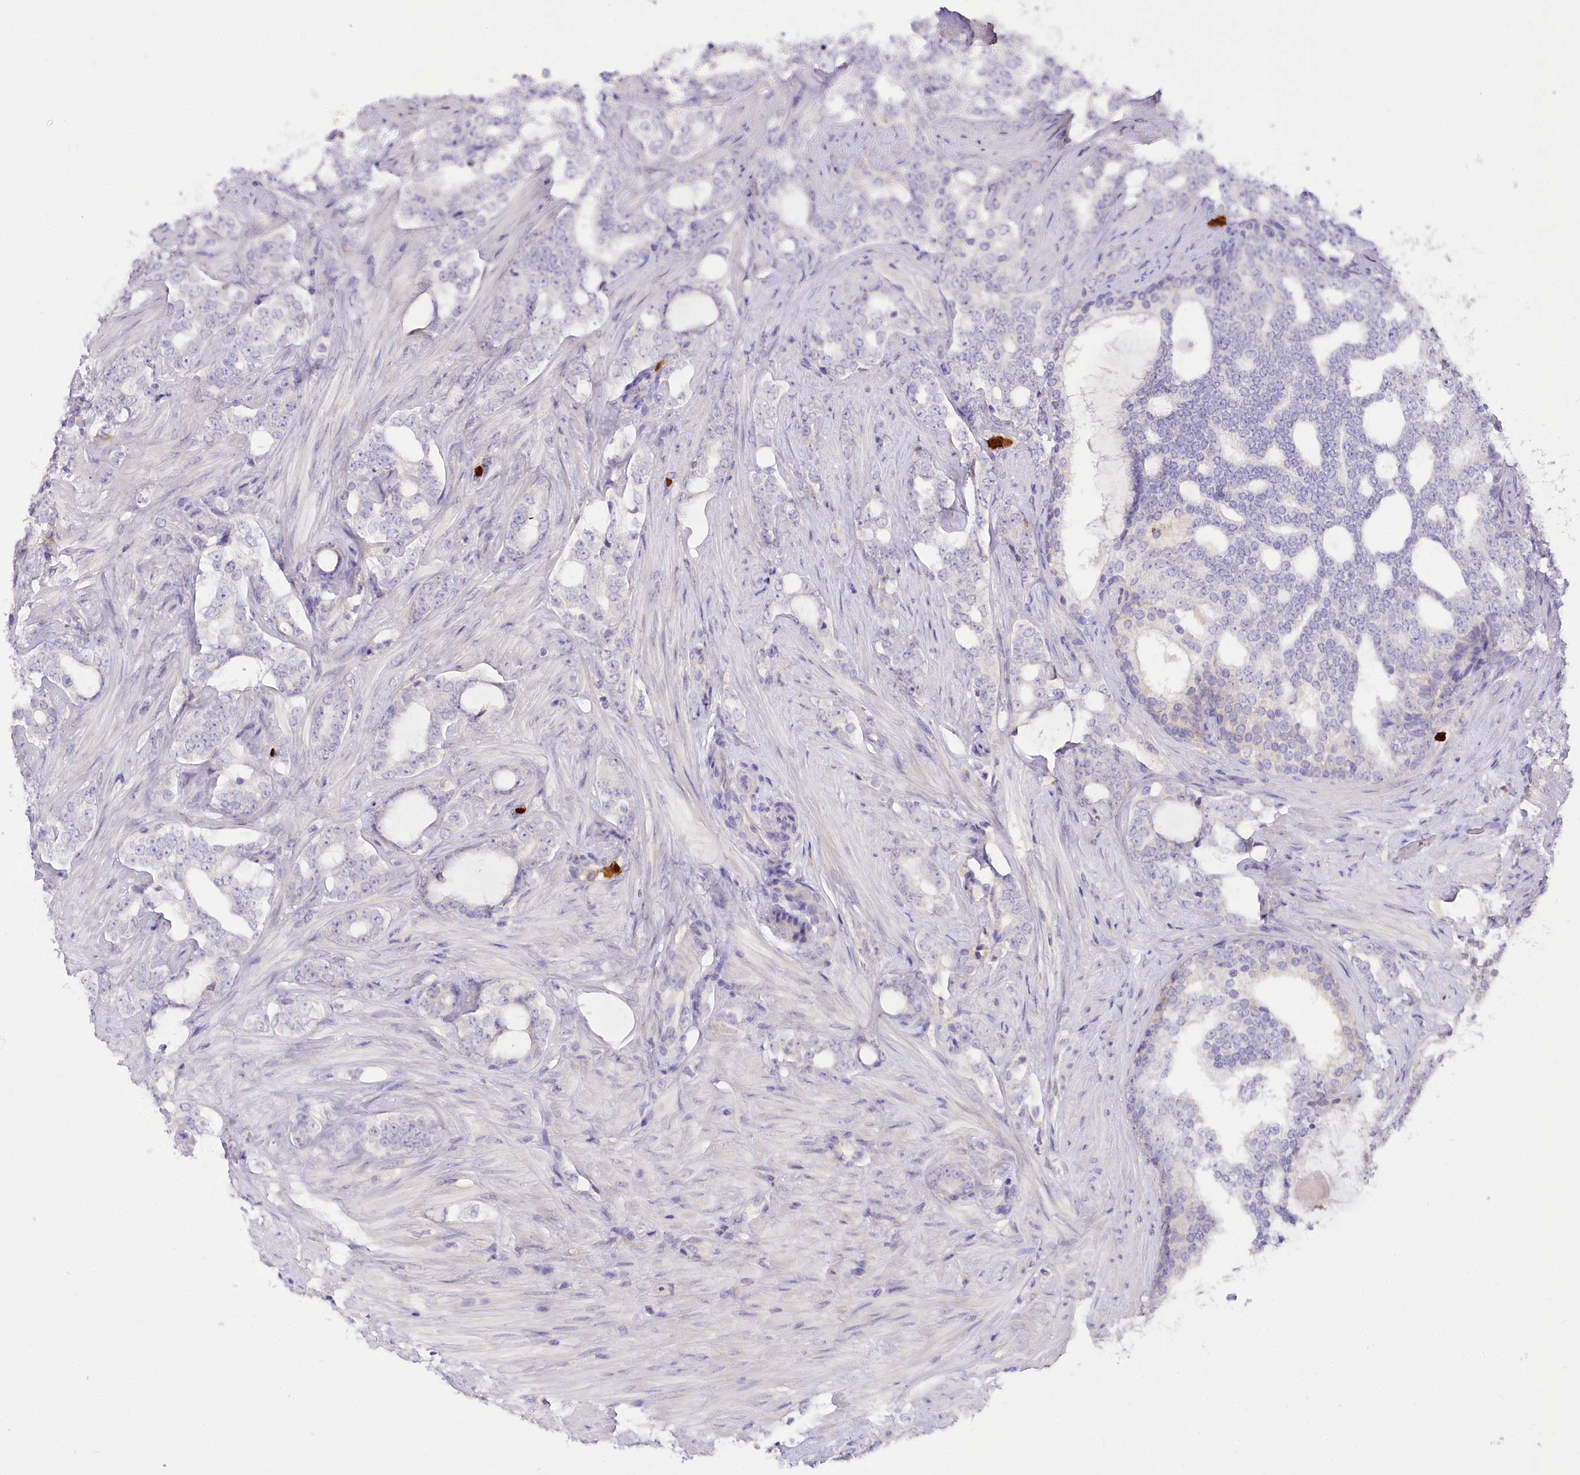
{"staining": {"intensity": "negative", "quantity": "none", "location": "none"}, "tissue": "prostate cancer", "cell_type": "Tumor cells", "image_type": "cancer", "snomed": [{"axis": "morphology", "description": "Adenocarcinoma, High grade"}, {"axis": "topography", "description": "Prostate"}], "caption": "Tumor cells are negative for brown protein staining in prostate cancer (high-grade adenocarcinoma).", "gene": "DPYD", "patient": {"sex": "male", "age": 64}}